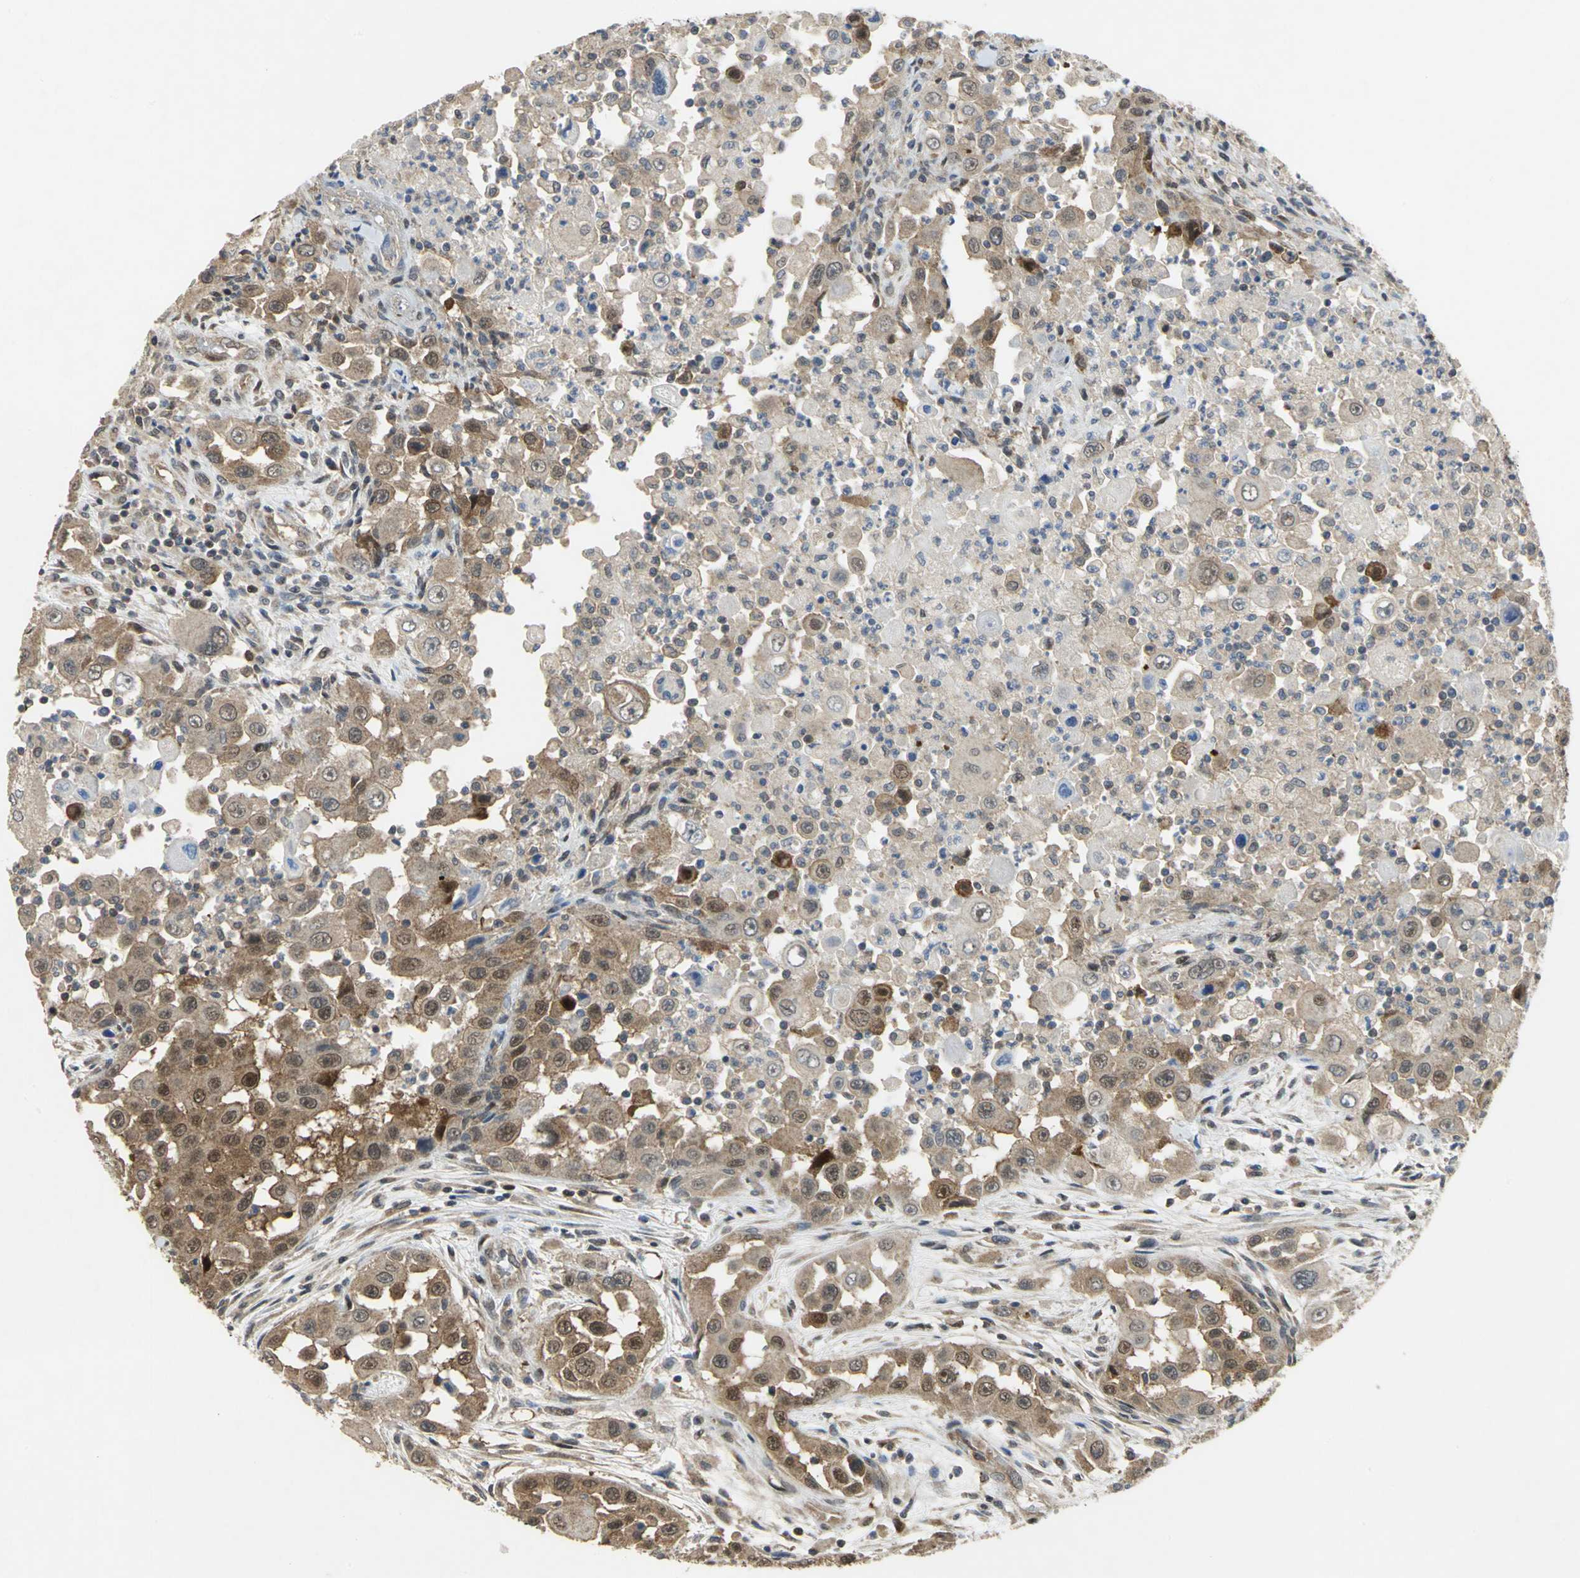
{"staining": {"intensity": "moderate", "quantity": ">75%", "location": "cytoplasmic/membranous,nuclear"}, "tissue": "head and neck cancer", "cell_type": "Tumor cells", "image_type": "cancer", "snomed": [{"axis": "morphology", "description": "Carcinoma, NOS"}, {"axis": "topography", "description": "Head-Neck"}], "caption": "This is a histology image of IHC staining of head and neck cancer, which shows moderate expression in the cytoplasmic/membranous and nuclear of tumor cells.", "gene": "PPIA", "patient": {"sex": "male", "age": 87}}